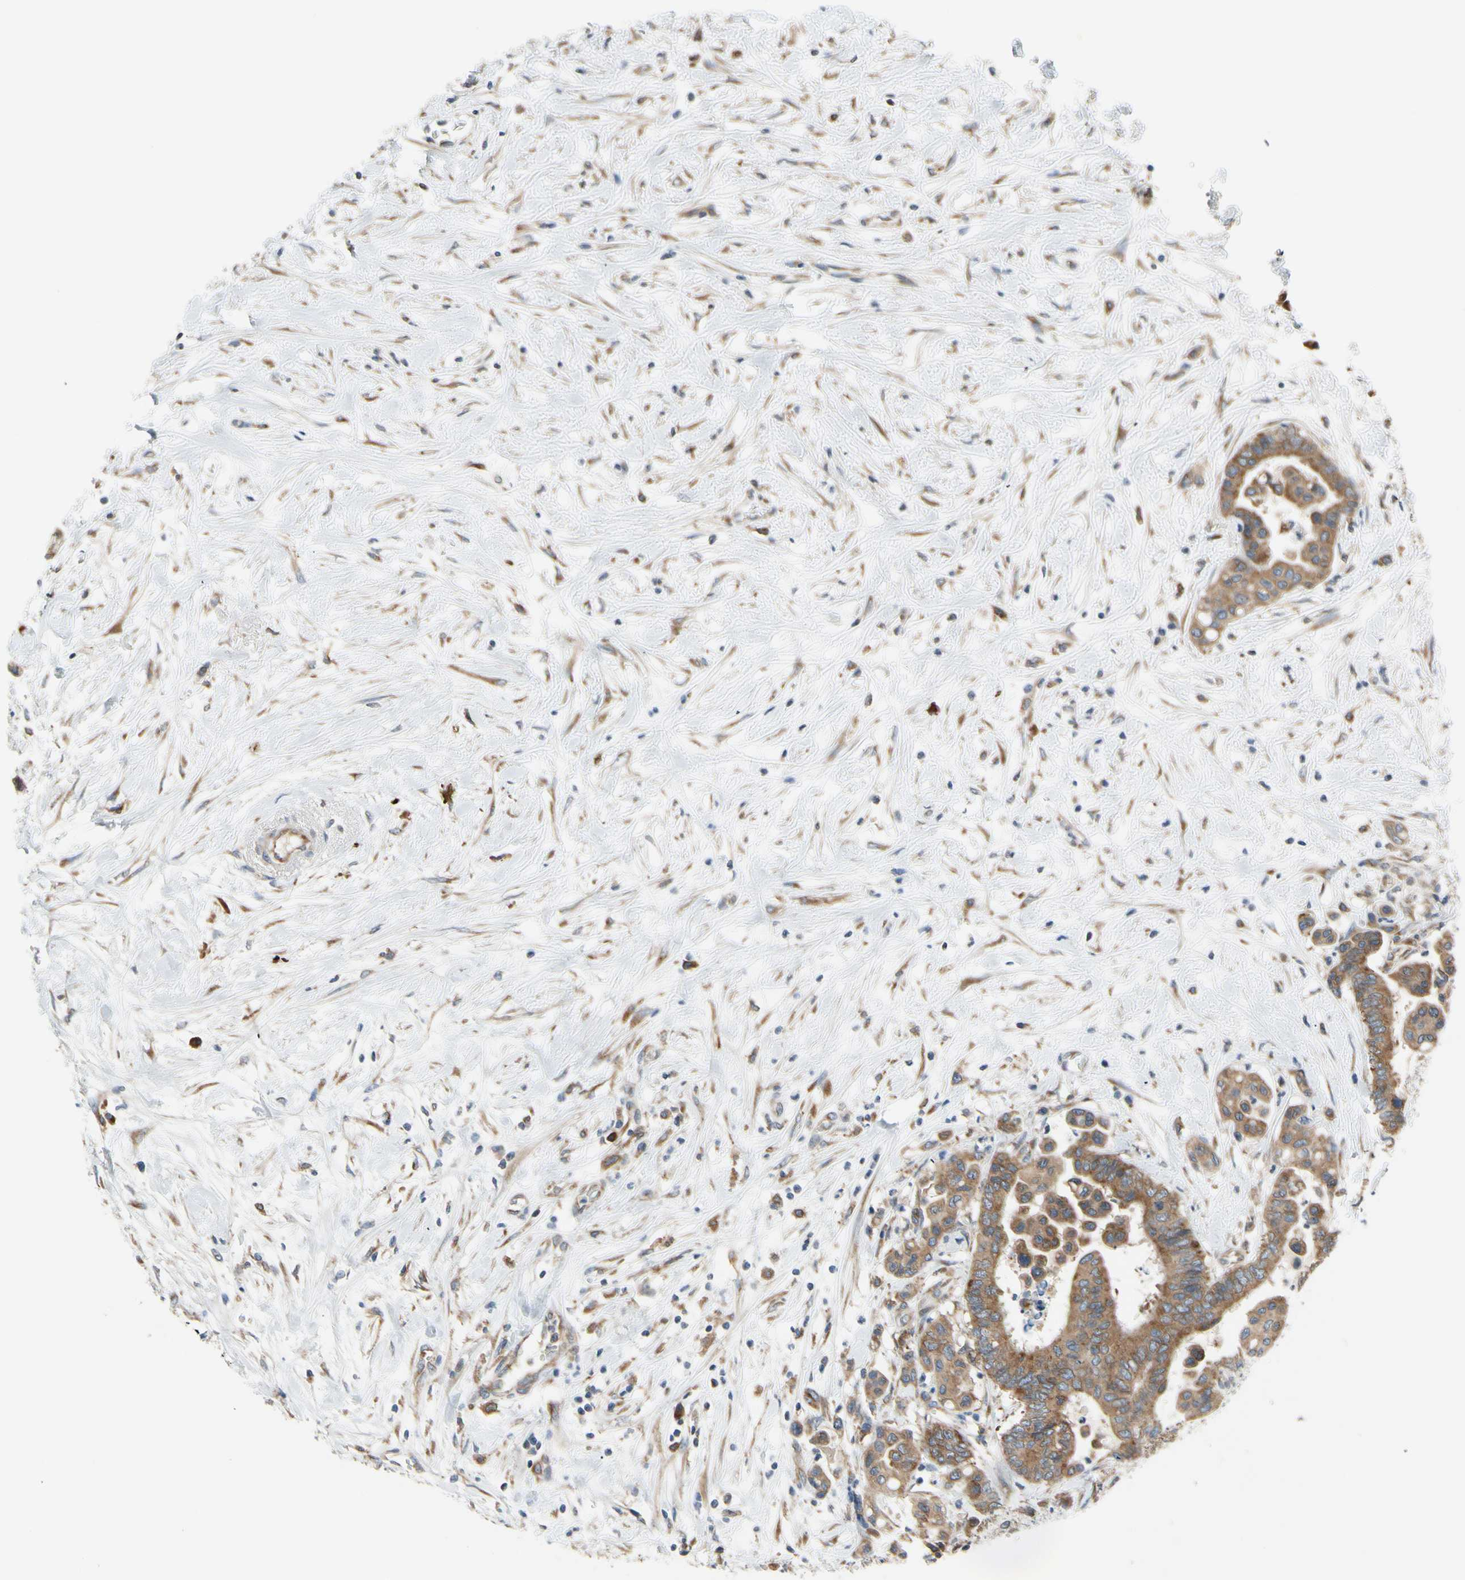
{"staining": {"intensity": "moderate", "quantity": ">75%", "location": "cytoplasmic/membranous"}, "tissue": "colorectal cancer", "cell_type": "Tumor cells", "image_type": "cancer", "snomed": [{"axis": "morphology", "description": "Normal tissue, NOS"}, {"axis": "morphology", "description": "Adenocarcinoma, NOS"}, {"axis": "topography", "description": "Colon"}], "caption": "Colorectal cancer (adenocarcinoma) was stained to show a protein in brown. There is medium levels of moderate cytoplasmic/membranous expression in approximately >75% of tumor cells. Using DAB (brown) and hematoxylin (blue) stains, captured at high magnification using brightfield microscopy.", "gene": "CLCC1", "patient": {"sex": "male", "age": 82}}